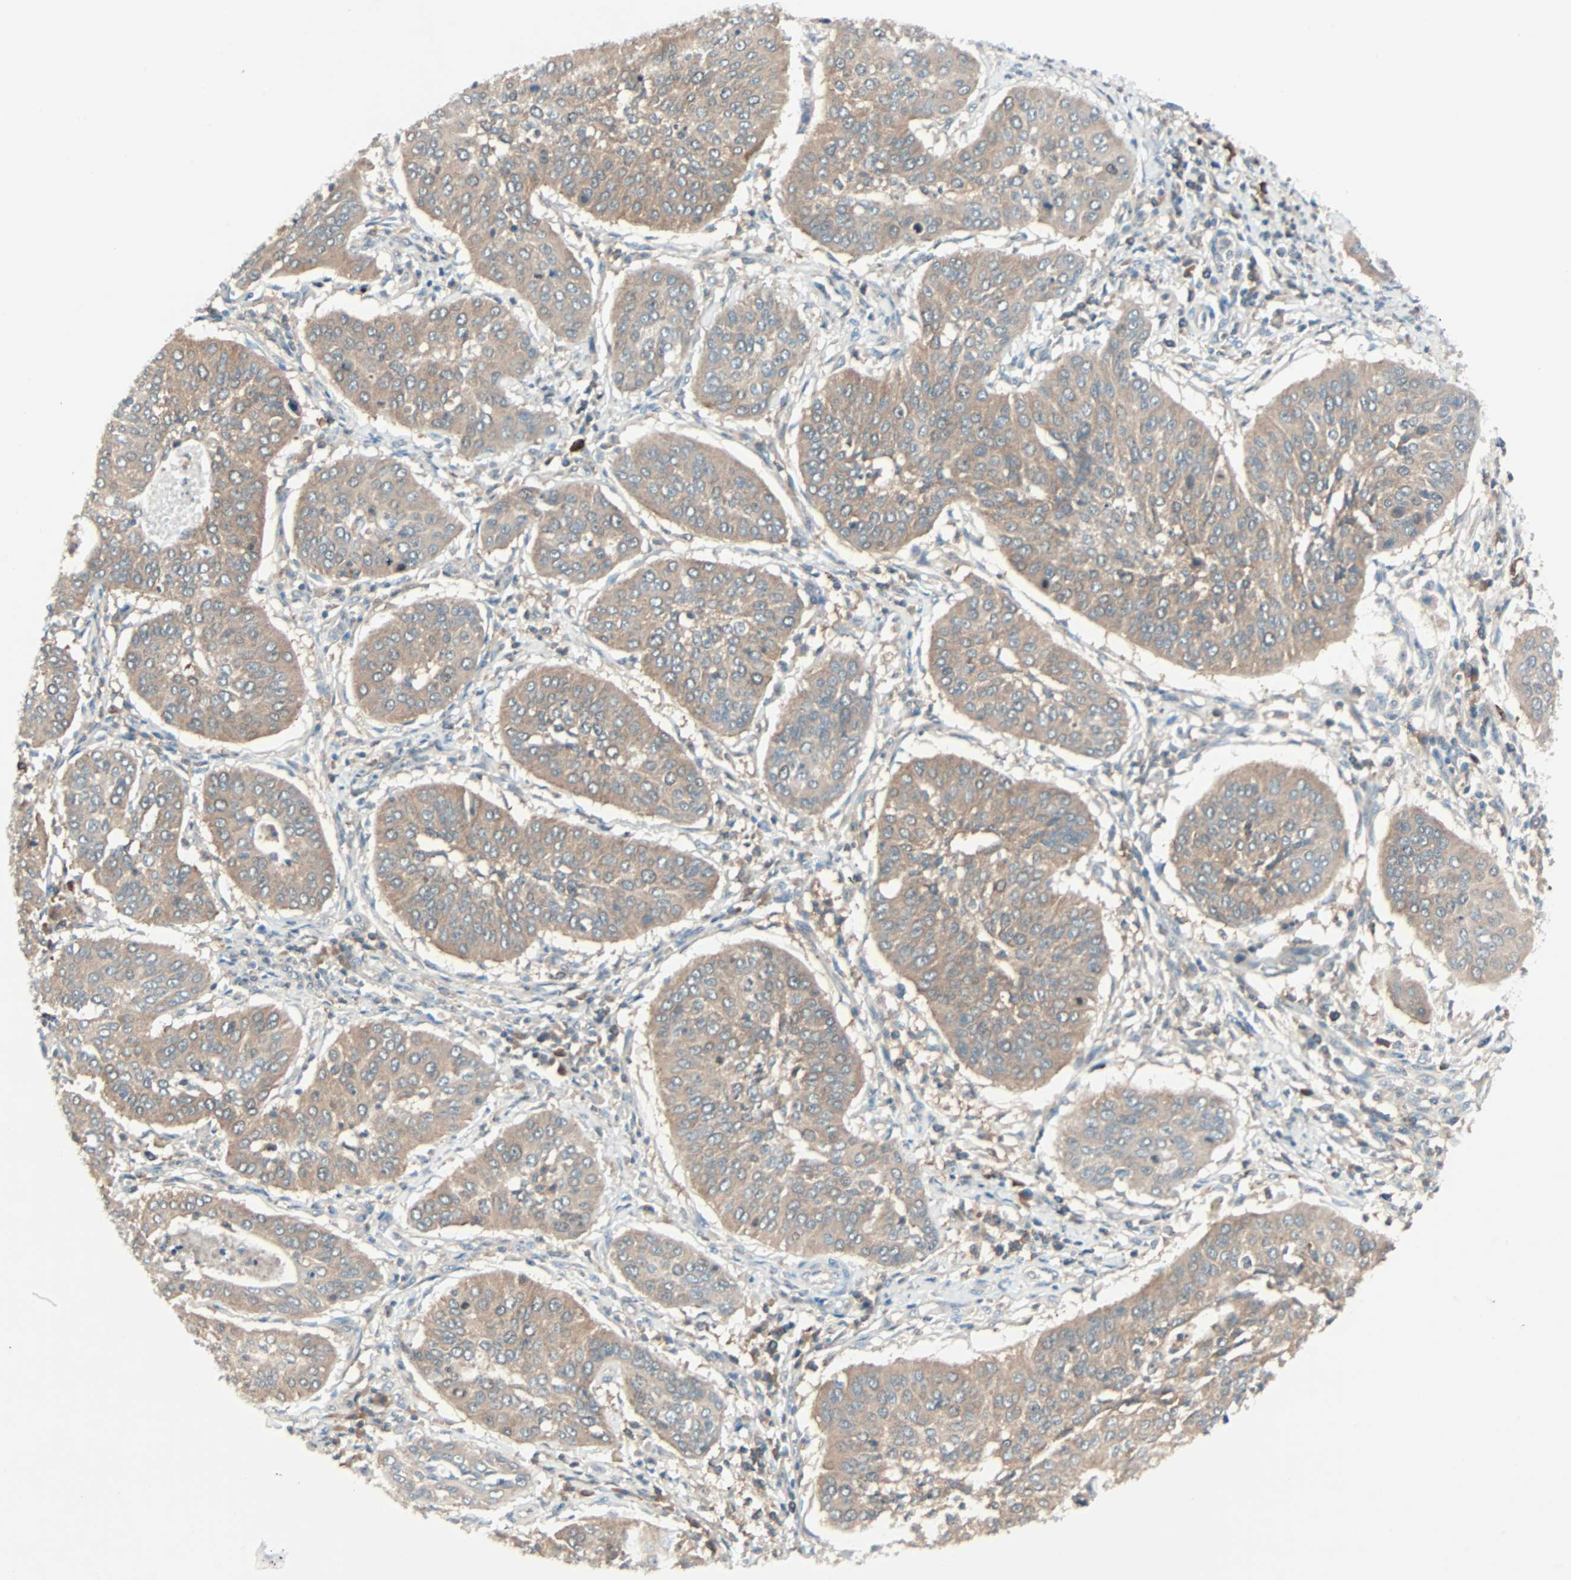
{"staining": {"intensity": "moderate", "quantity": ">75%", "location": "cytoplasmic/membranous"}, "tissue": "cervical cancer", "cell_type": "Tumor cells", "image_type": "cancer", "snomed": [{"axis": "morphology", "description": "Normal tissue, NOS"}, {"axis": "morphology", "description": "Squamous cell carcinoma, NOS"}, {"axis": "topography", "description": "Cervix"}], "caption": "The immunohistochemical stain highlights moderate cytoplasmic/membranous positivity in tumor cells of cervical squamous cell carcinoma tissue.", "gene": "SMIM8", "patient": {"sex": "female", "age": 39}}